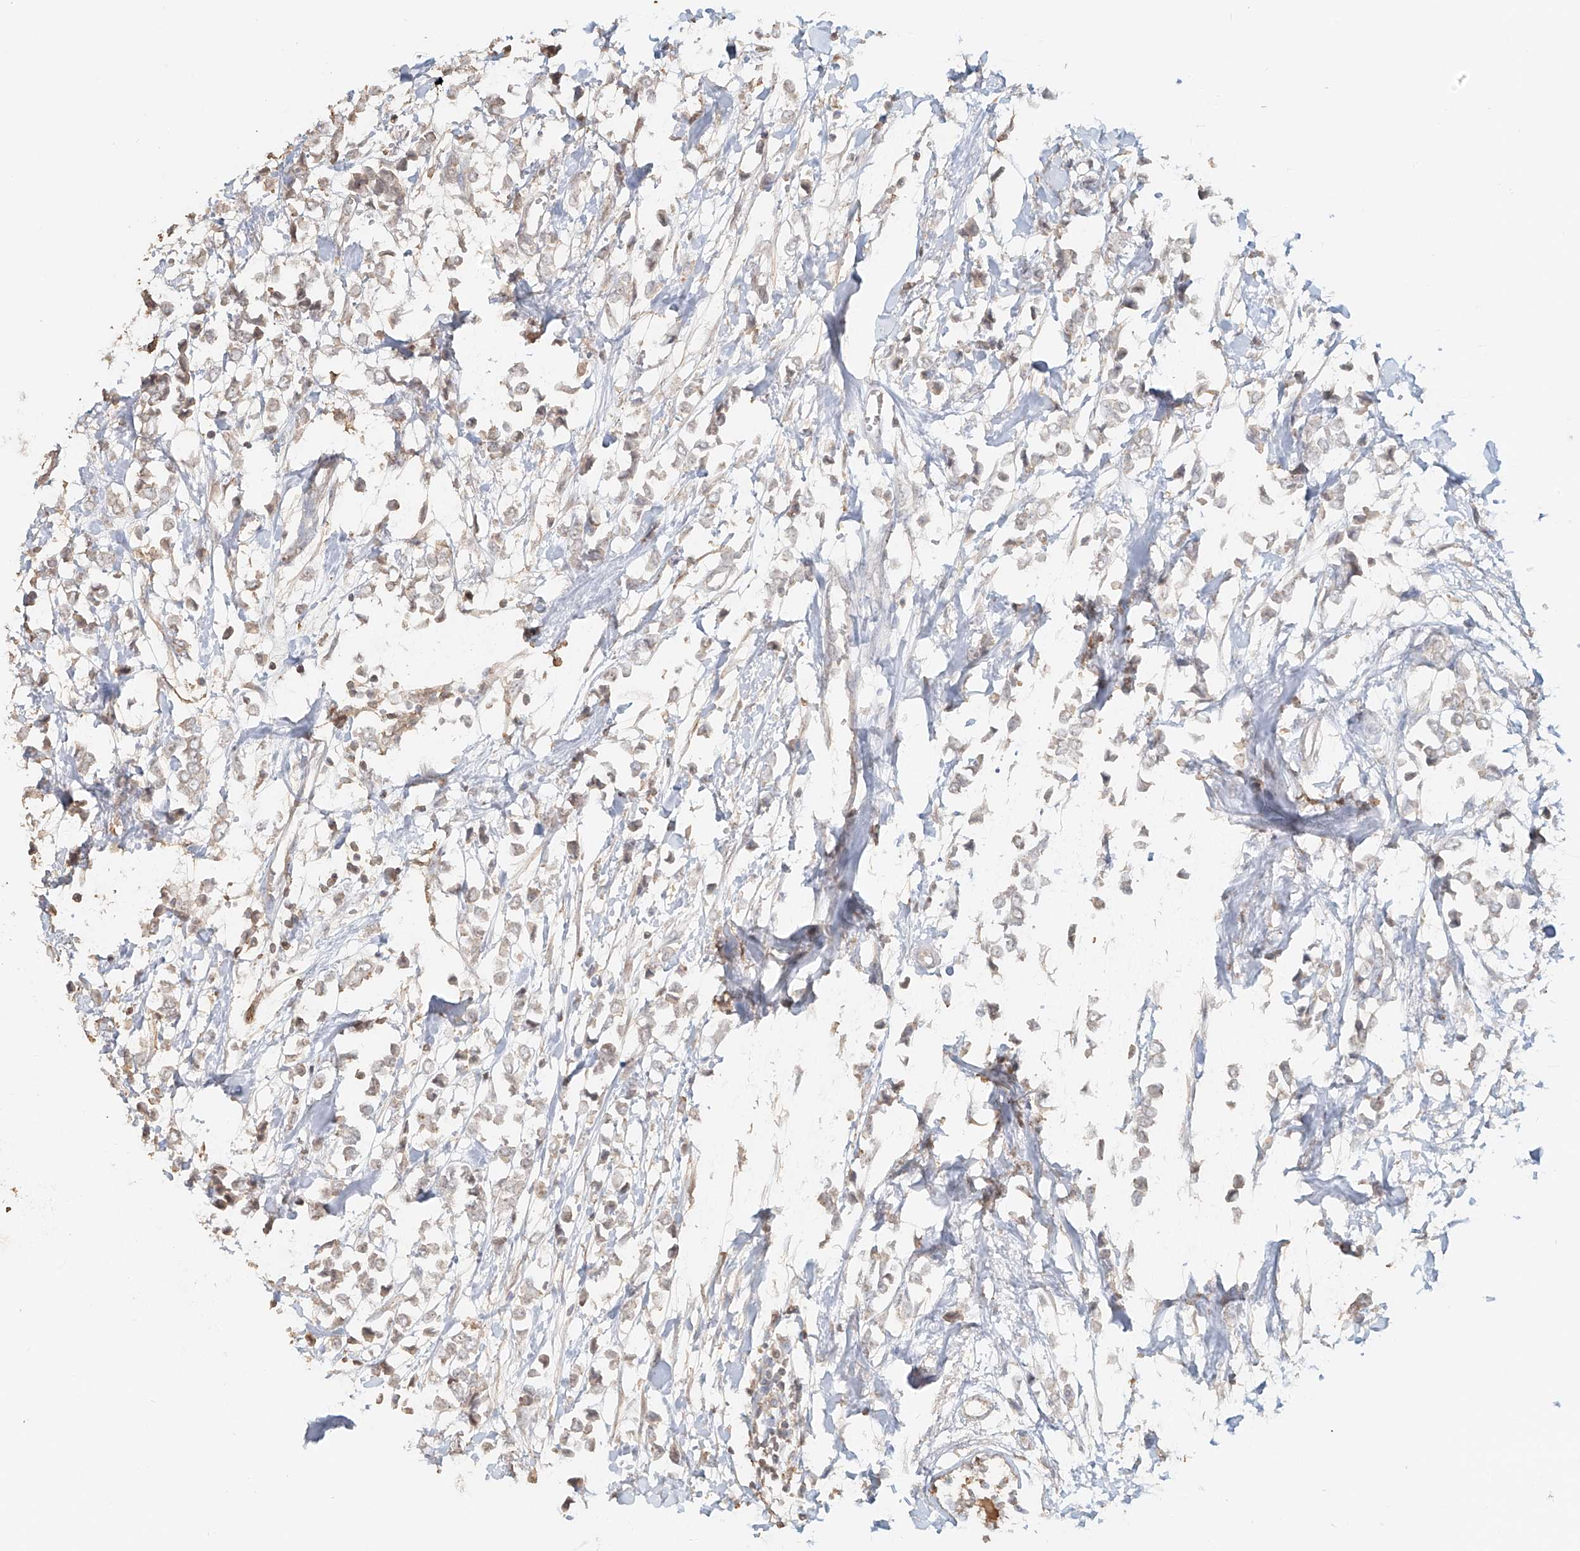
{"staining": {"intensity": "negative", "quantity": "none", "location": "none"}, "tissue": "breast cancer", "cell_type": "Tumor cells", "image_type": "cancer", "snomed": [{"axis": "morphology", "description": "Lobular carcinoma"}, {"axis": "topography", "description": "Breast"}], "caption": "High power microscopy image of an immunohistochemistry (IHC) photomicrograph of breast lobular carcinoma, revealing no significant staining in tumor cells.", "gene": "NPHS1", "patient": {"sex": "female", "age": 51}}